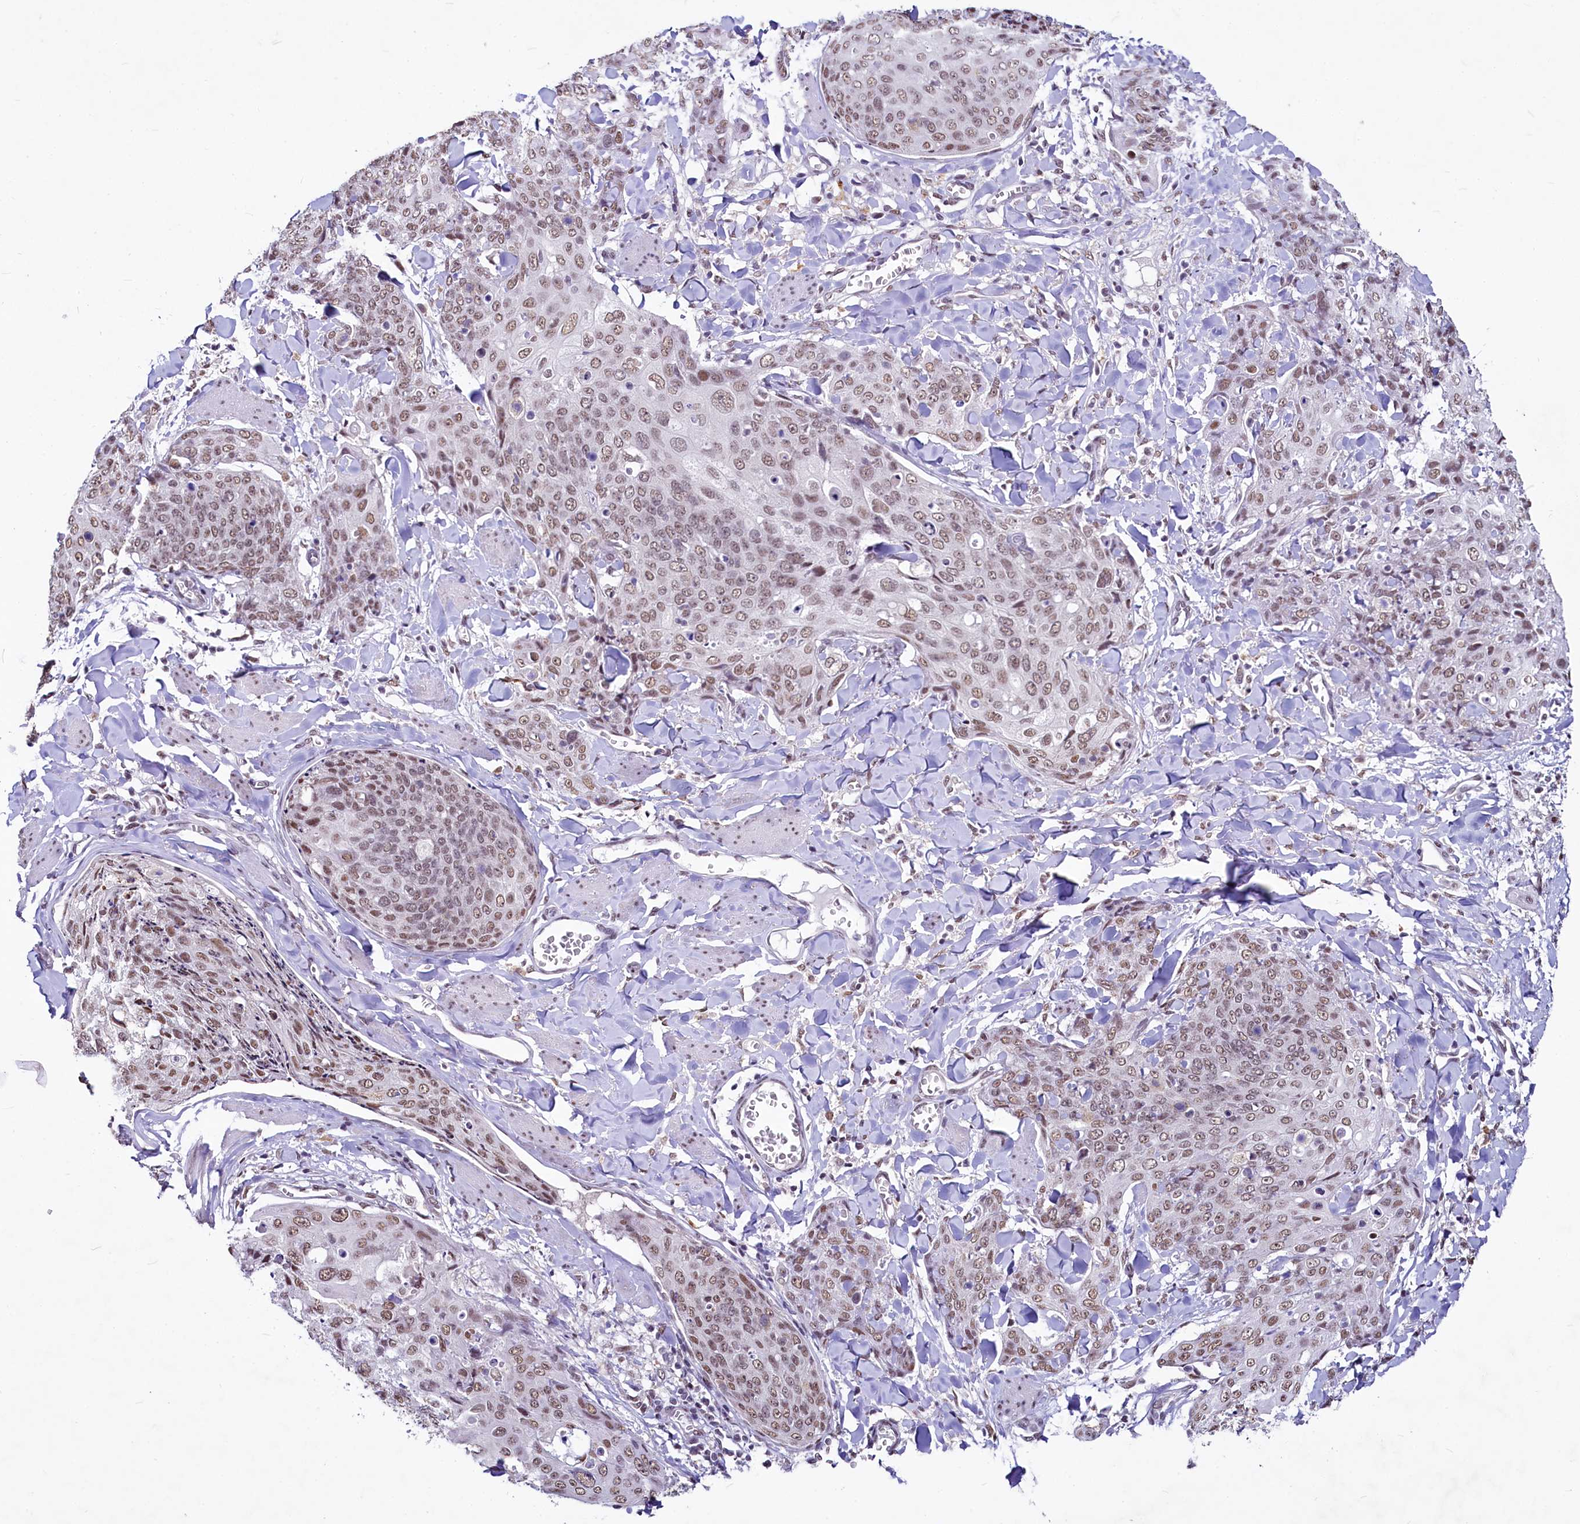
{"staining": {"intensity": "weak", "quantity": ">75%", "location": "nuclear"}, "tissue": "skin cancer", "cell_type": "Tumor cells", "image_type": "cancer", "snomed": [{"axis": "morphology", "description": "Squamous cell carcinoma, NOS"}, {"axis": "topography", "description": "Skin"}, {"axis": "topography", "description": "Vulva"}], "caption": "A low amount of weak nuclear expression is appreciated in about >75% of tumor cells in squamous cell carcinoma (skin) tissue.", "gene": "PARPBP", "patient": {"sex": "female", "age": 85}}